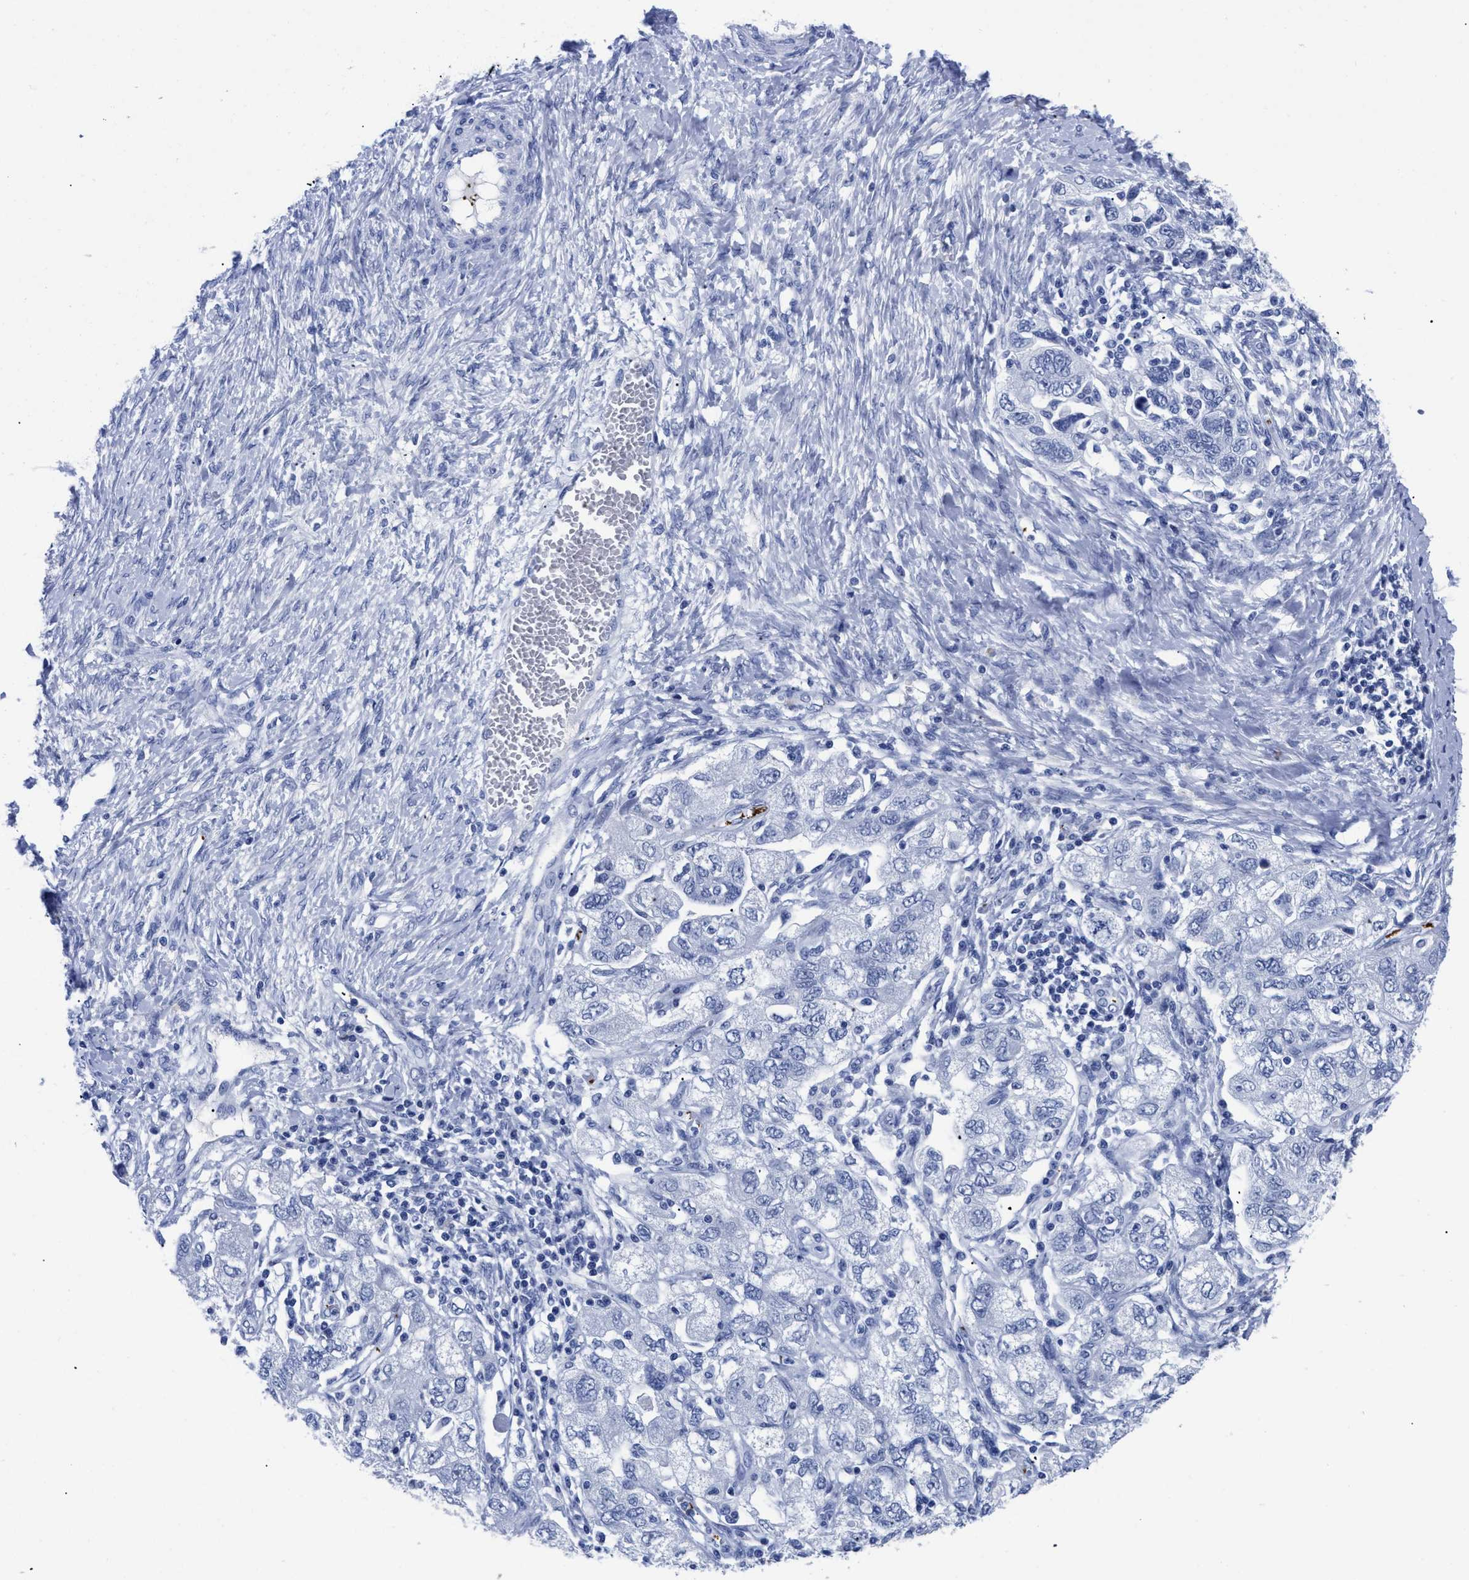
{"staining": {"intensity": "negative", "quantity": "none", "location": "none"}, "tissue": "ovarian cancer", "cell_type": "Tumor cells", "image_type": "cancer", "snomed": [{"axis": "morphology", "description": "Carcinoma, NOS"}, {"axis": "morphology", "description": "Cystadenocarcinoma, serous, NOS"}, {"axis": "topography", "description": "Ovary"}], "caption": "High power microscopy image of an IHC histopathology image of ovarian cancer, revealing no significant expression in tumor cells.", "gene": "TREML1", "patient": {"sex": "female", "age": 69}}